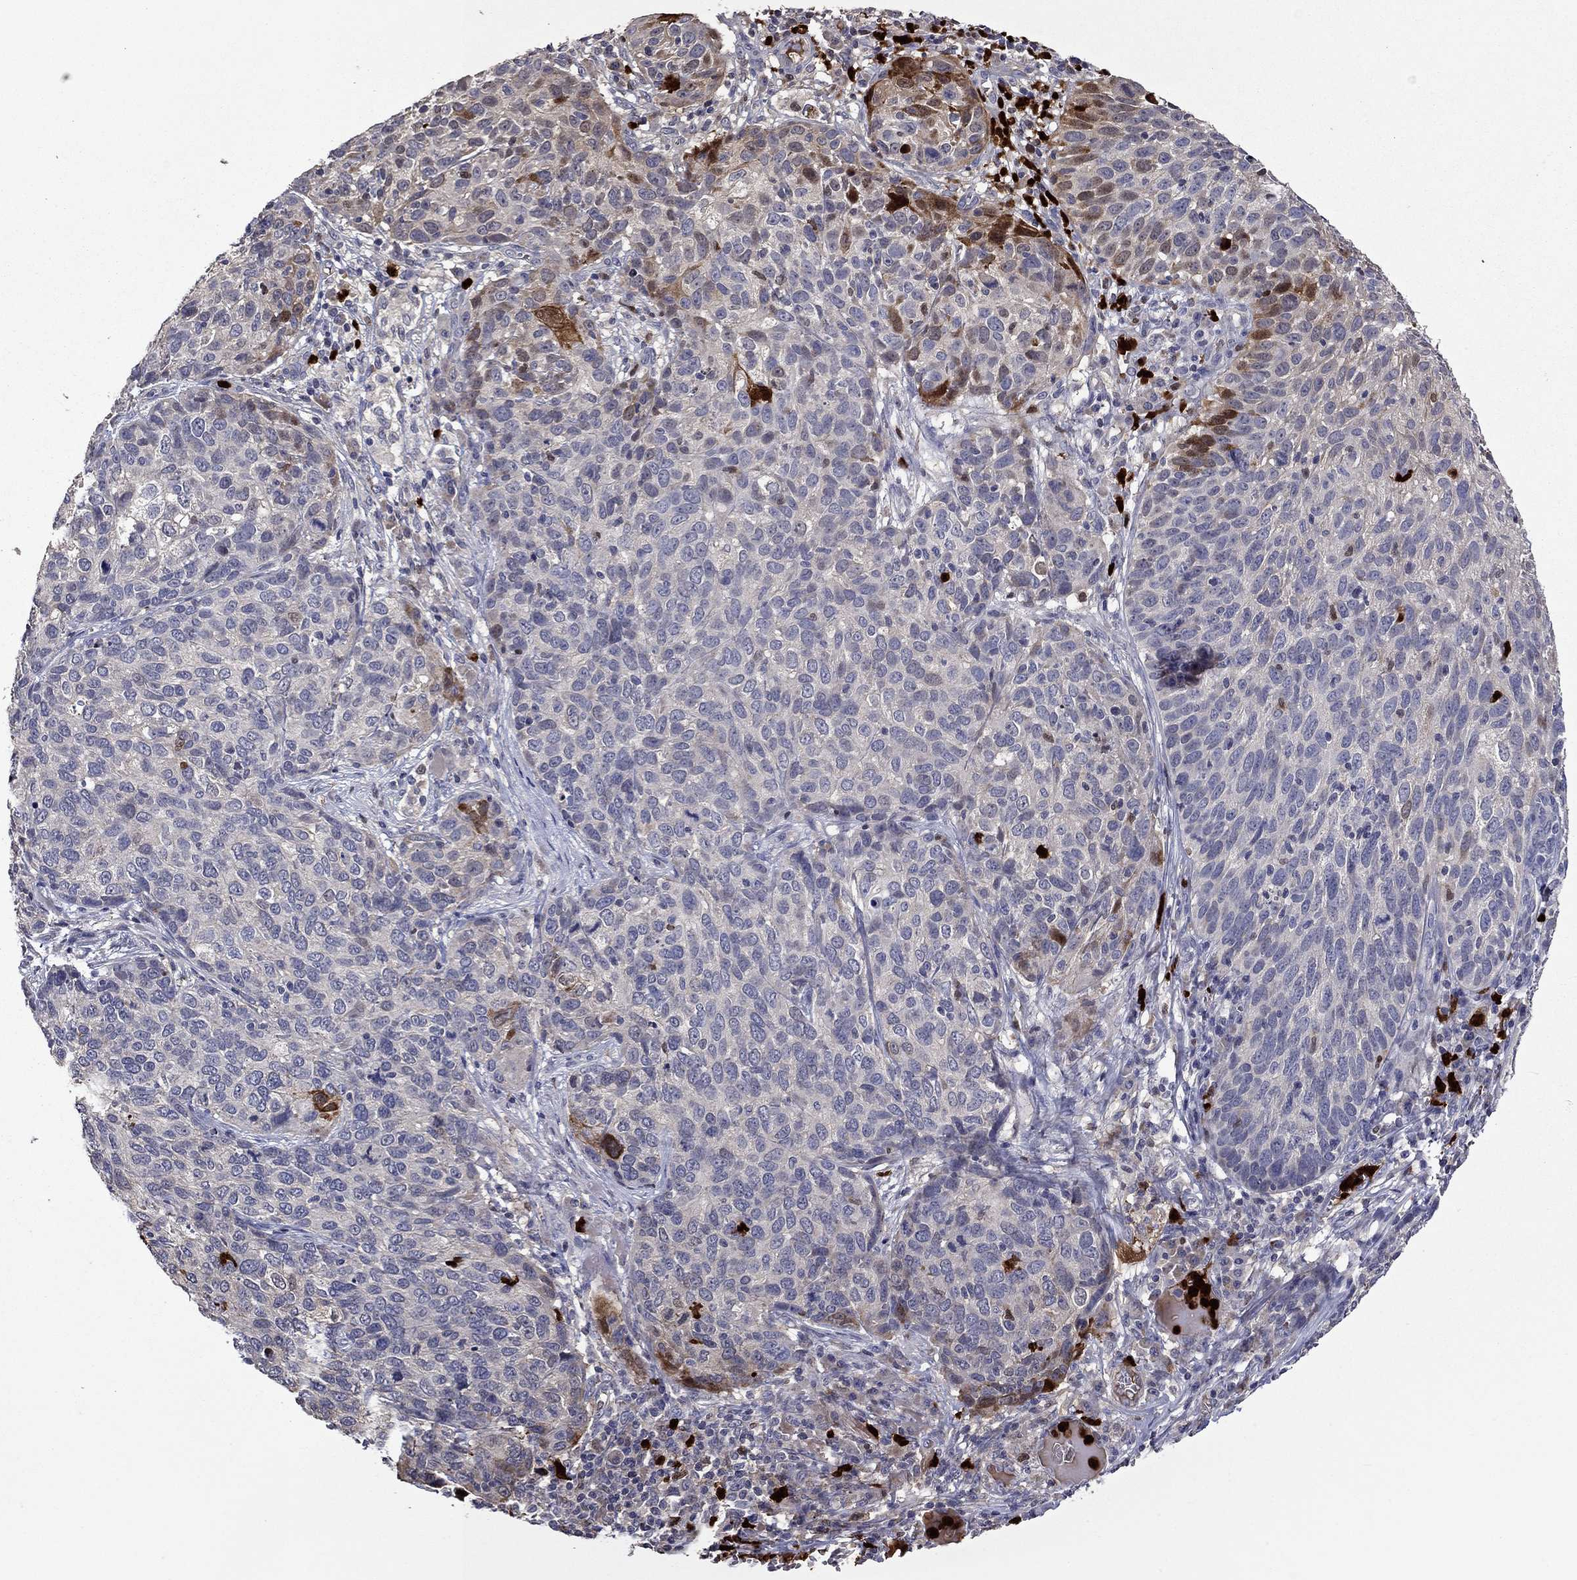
{"staining": {"intensity": "negative", "quantity": "none", "location": "none"}, "tissue": "skin cancer", "cell_type": "Tumor cells", "image_type": "cancer", "snomed": [{"axis": "morphology", "description": "Squamous cell carcinoma, NOS"}, {"axis": "topography", "description": "Skin"}], "caption": "DAB (3,3'-diaminobenzidine) immunohistochemical staining of skin cancer shows no significant expression in tumor cells.", "gene": "SATB1", "patient": {"sex": "male", "age": 92}}